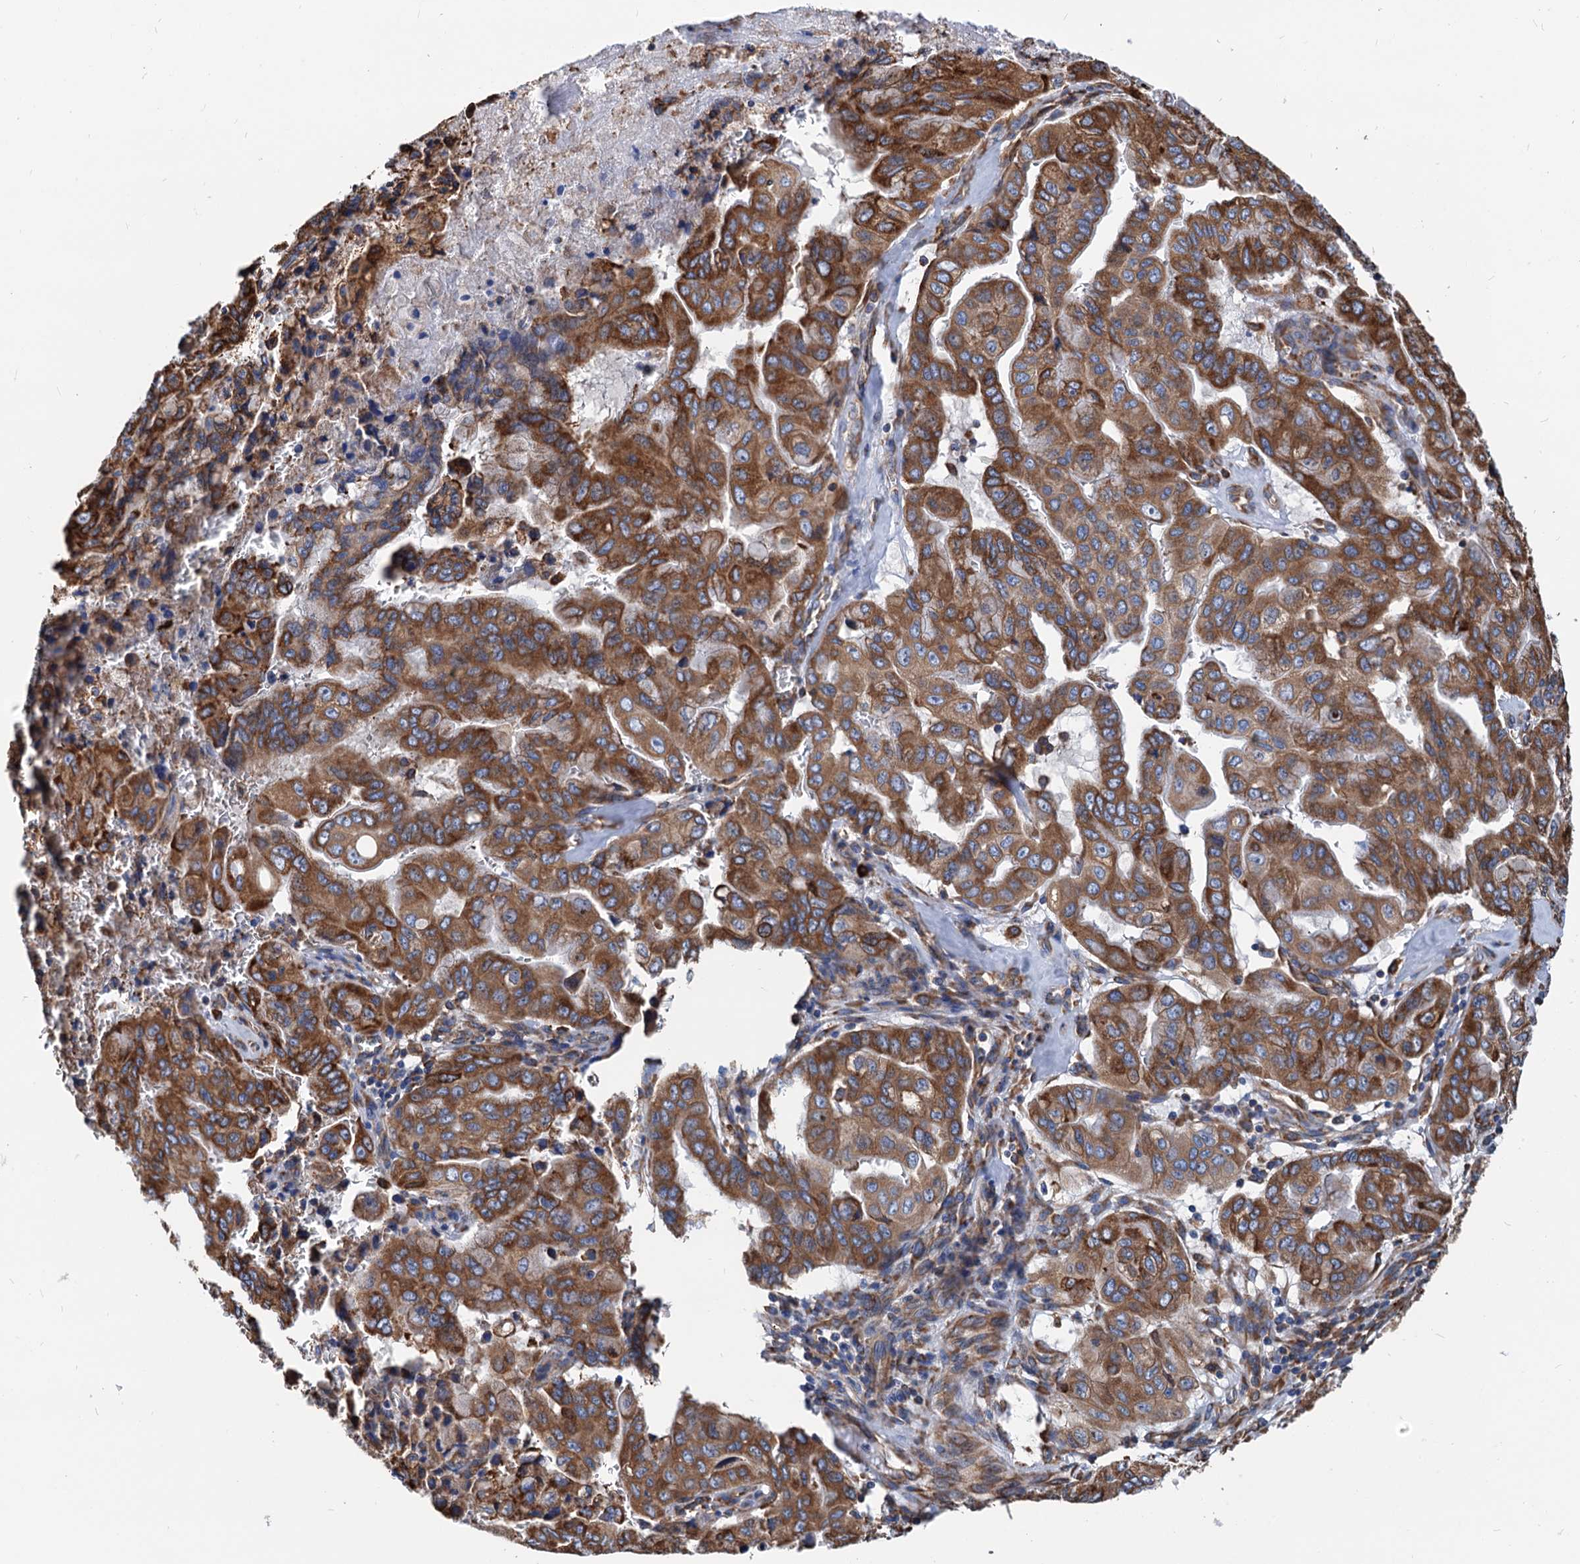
{"staining": {"intensity": "strong", "quantity": ">75%", "location": "cytoplasmic/membranous"}, "tissue": "pancreatic cancer", "cell_type": "Tumor cells", "image_type": "cancer", "snomed": [{"axis": "morphology", "description": "Adenocarcinoma, NOS"}, {"axis": "topography", "description": "Pancreas"}], "caption": "Immunohistochemistry (IHC) histopathology image of human adenocarcinoma (pancreatic) stained for a protein (brown), which exhibits high levels of strong cytoplasmic/membranous positivity in approximately >75% of tumor cells.", "gene": "HSPA5", "patient": {"sex": "male", "age": 51}}